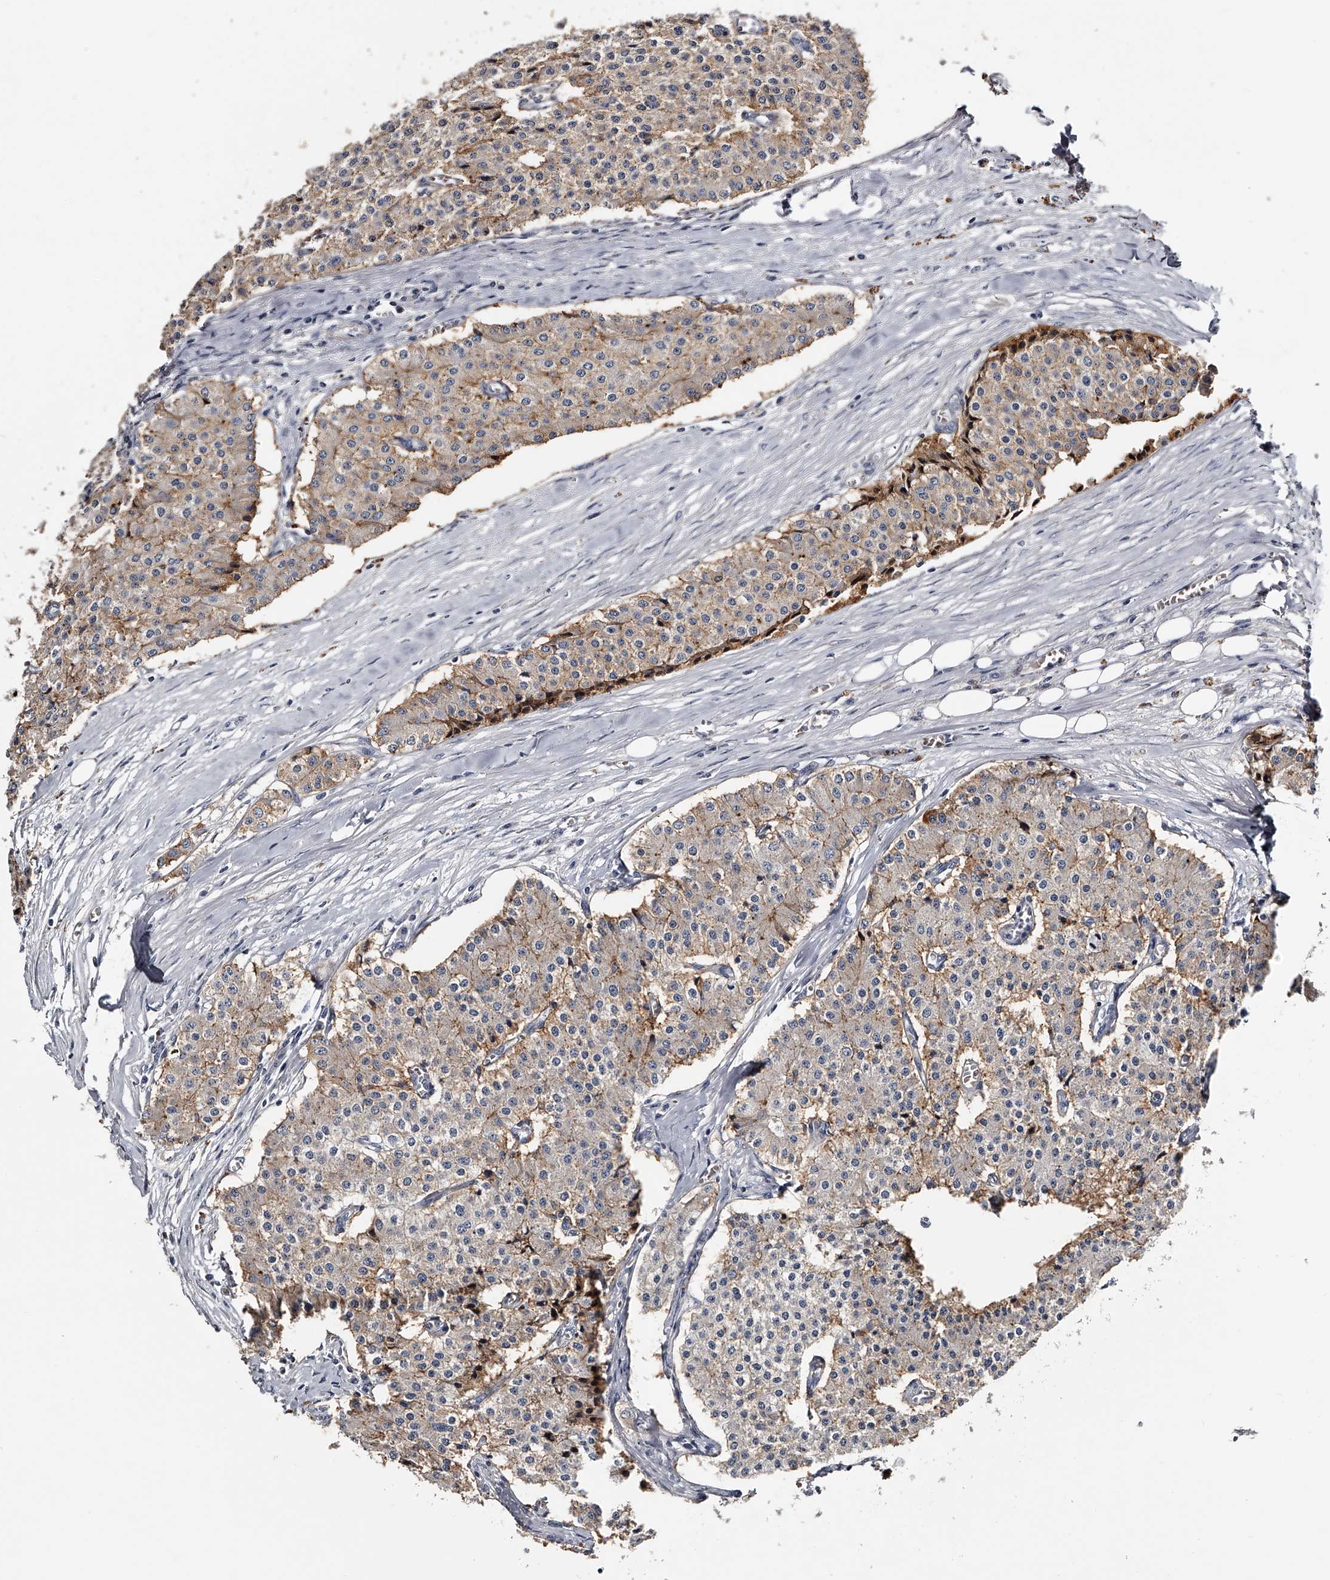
{"staining": {"intensity": "weak", "quantity": "25%-75%", "location": "cytoplasmic/membranous"}, "tissue": "carcinoid", "cell_type": "Tumor cells", "image_type": "cancer", "snomed": [{"axis": "morphology", "description": "Carcinoid, malignant, NOS"}, {"axis": "topography", "description": "Colon"}], "caption": "This histopathology image exhibits malignant carcinoid stained with IHC to label a protein in brown. The cytoplasmic/membranous of tumor cells show weak positivity for the protein. Nuclei are counter-stained blue.", "gene": "MDN1", "patient": {"sex": "female", "age": 52}}